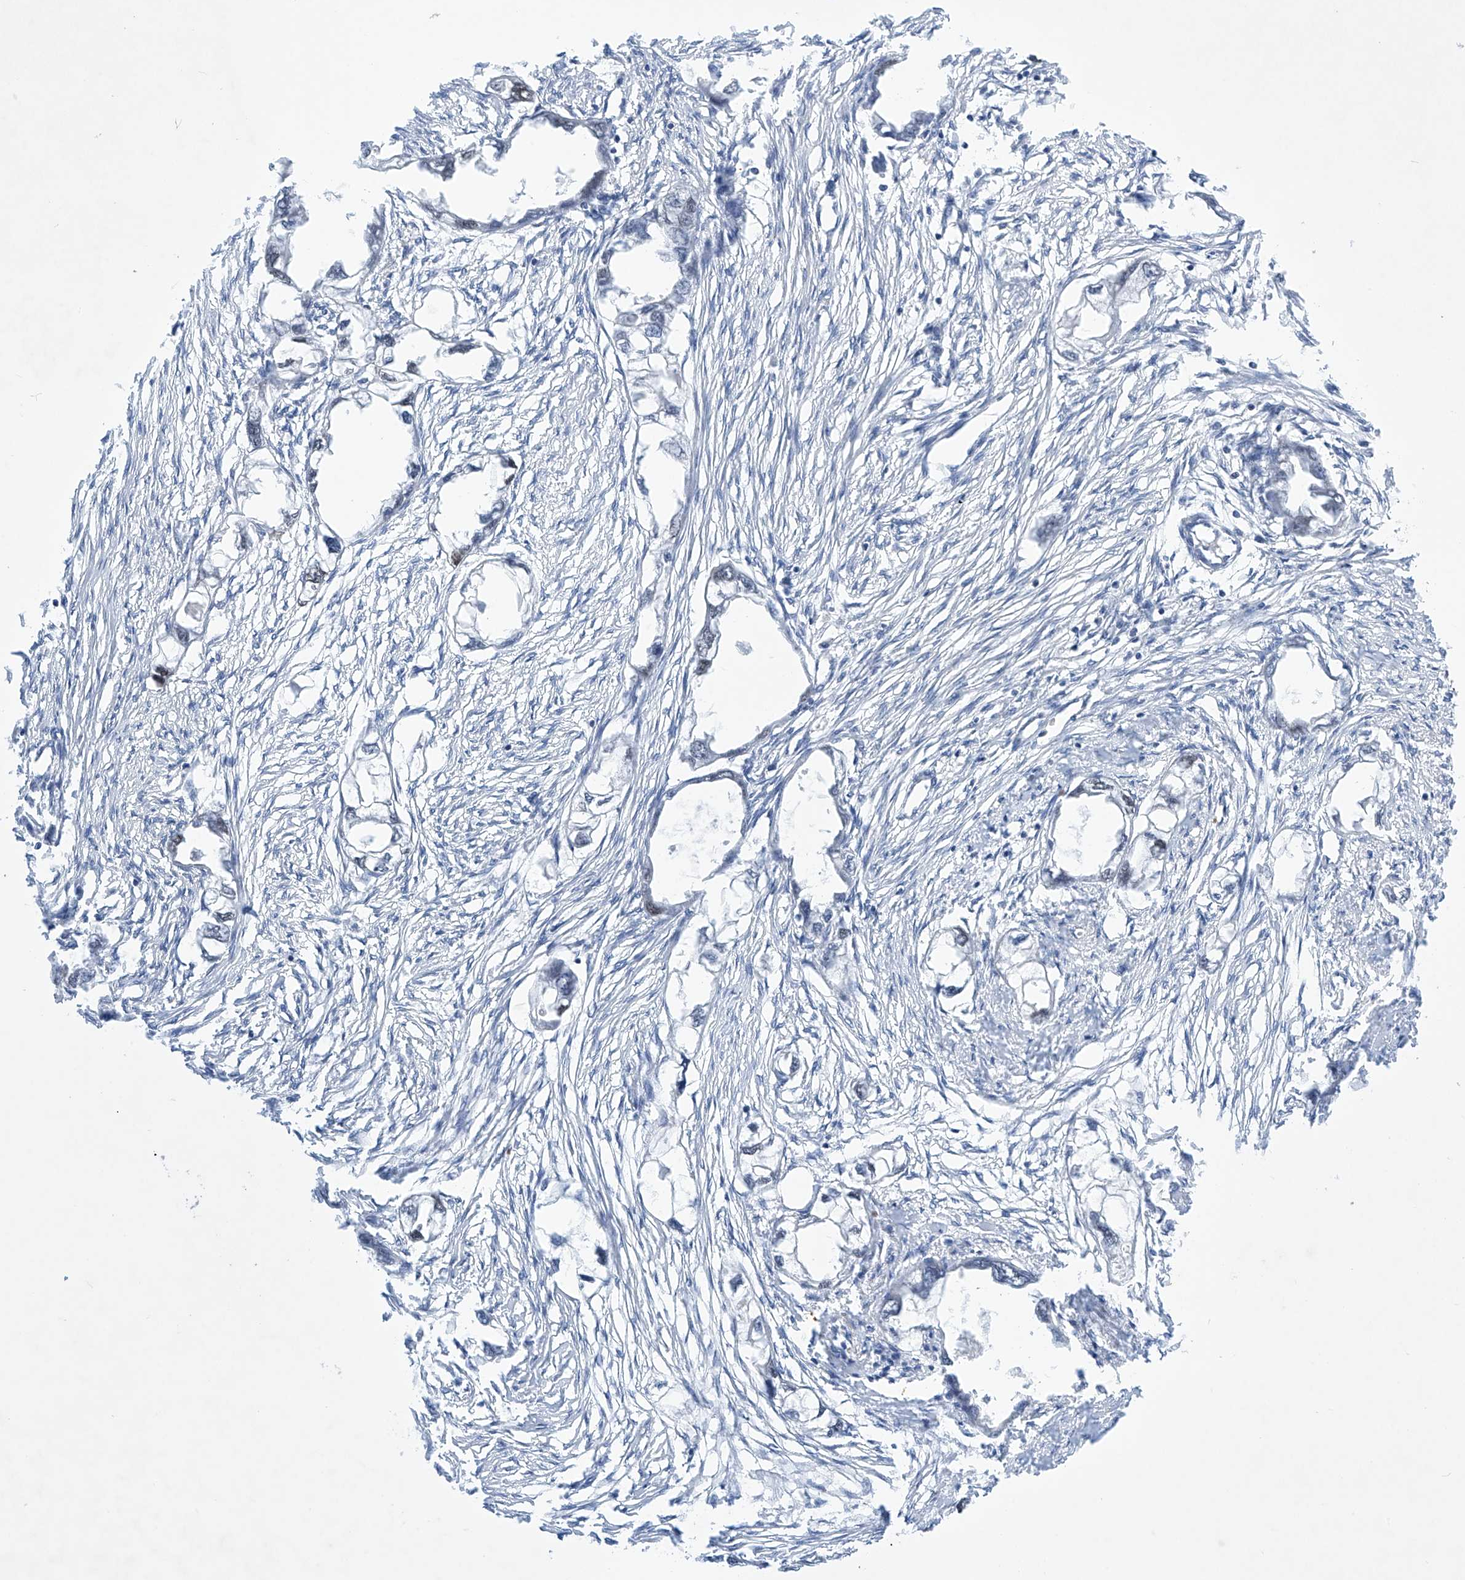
{"staining": {"intensity": "negative", "quantity": "none", "location": "none"}, "tissue": "endometrial cancer", "cell_type": "Tumor cells", "image_type": "cancer", "snomed": [{"axis": "morphology", "description": "Adenocarcinoma, NOS"}, {"axis": "morphology", "description": "Adenocarcinoma, metastatic, NOS"}, {"axis": "topography", "description": "Adipose tissue"}, {"axis": "topography", "description": "Endometrium"}], "caption": "A high-resolution histopathology image shows IHC staining of endometrial cancer, which displays no significant staining in tumor cells.", "gene": "MSL3", "patient": {"sex": "female", "age": 67}}